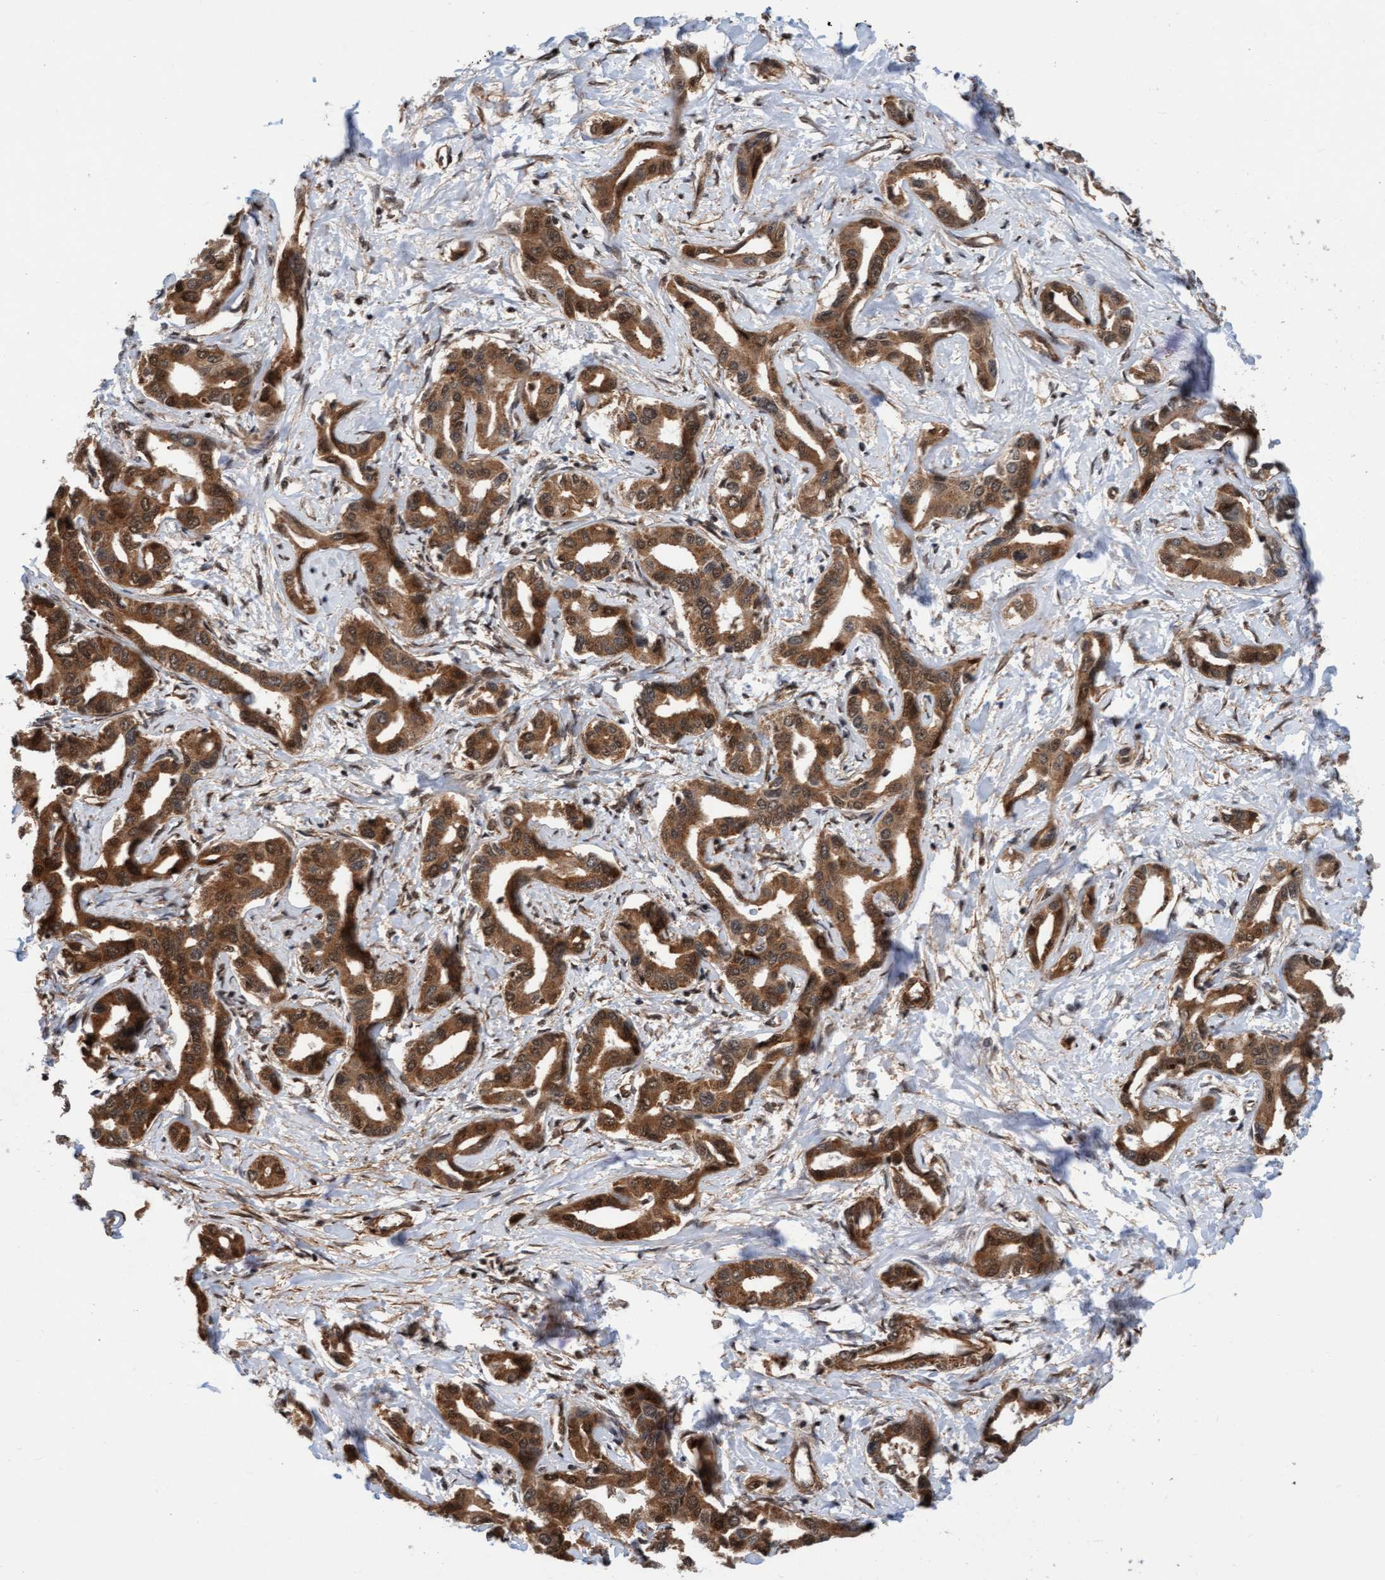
{"staining": {"intensity": "moderate", "quantity": ">75%", "location": "cytoplasmic/membranous,nuclear"}, "tissue": "liver cancer", "cell_type": "Tumor cells", "image_type": "cancer", "snomed": [{"axis": "morphology", "description": "Cholangiocarcinoma"}, {"axis": "topography", "description": "Liver"}], "caption": "Brown immunohistochemical staining in human liver cancer (cholangiocarcinoma) displays moderate cytoplasmic/membranous and nuclear positivity in about >75% of tumor cells. (DAB (3,3'-diaminobenzidine) IHC with brightfield microscopy, high magnification).", "gene": "STXBP4", "patient": {"sex": "male", "age": 59}}